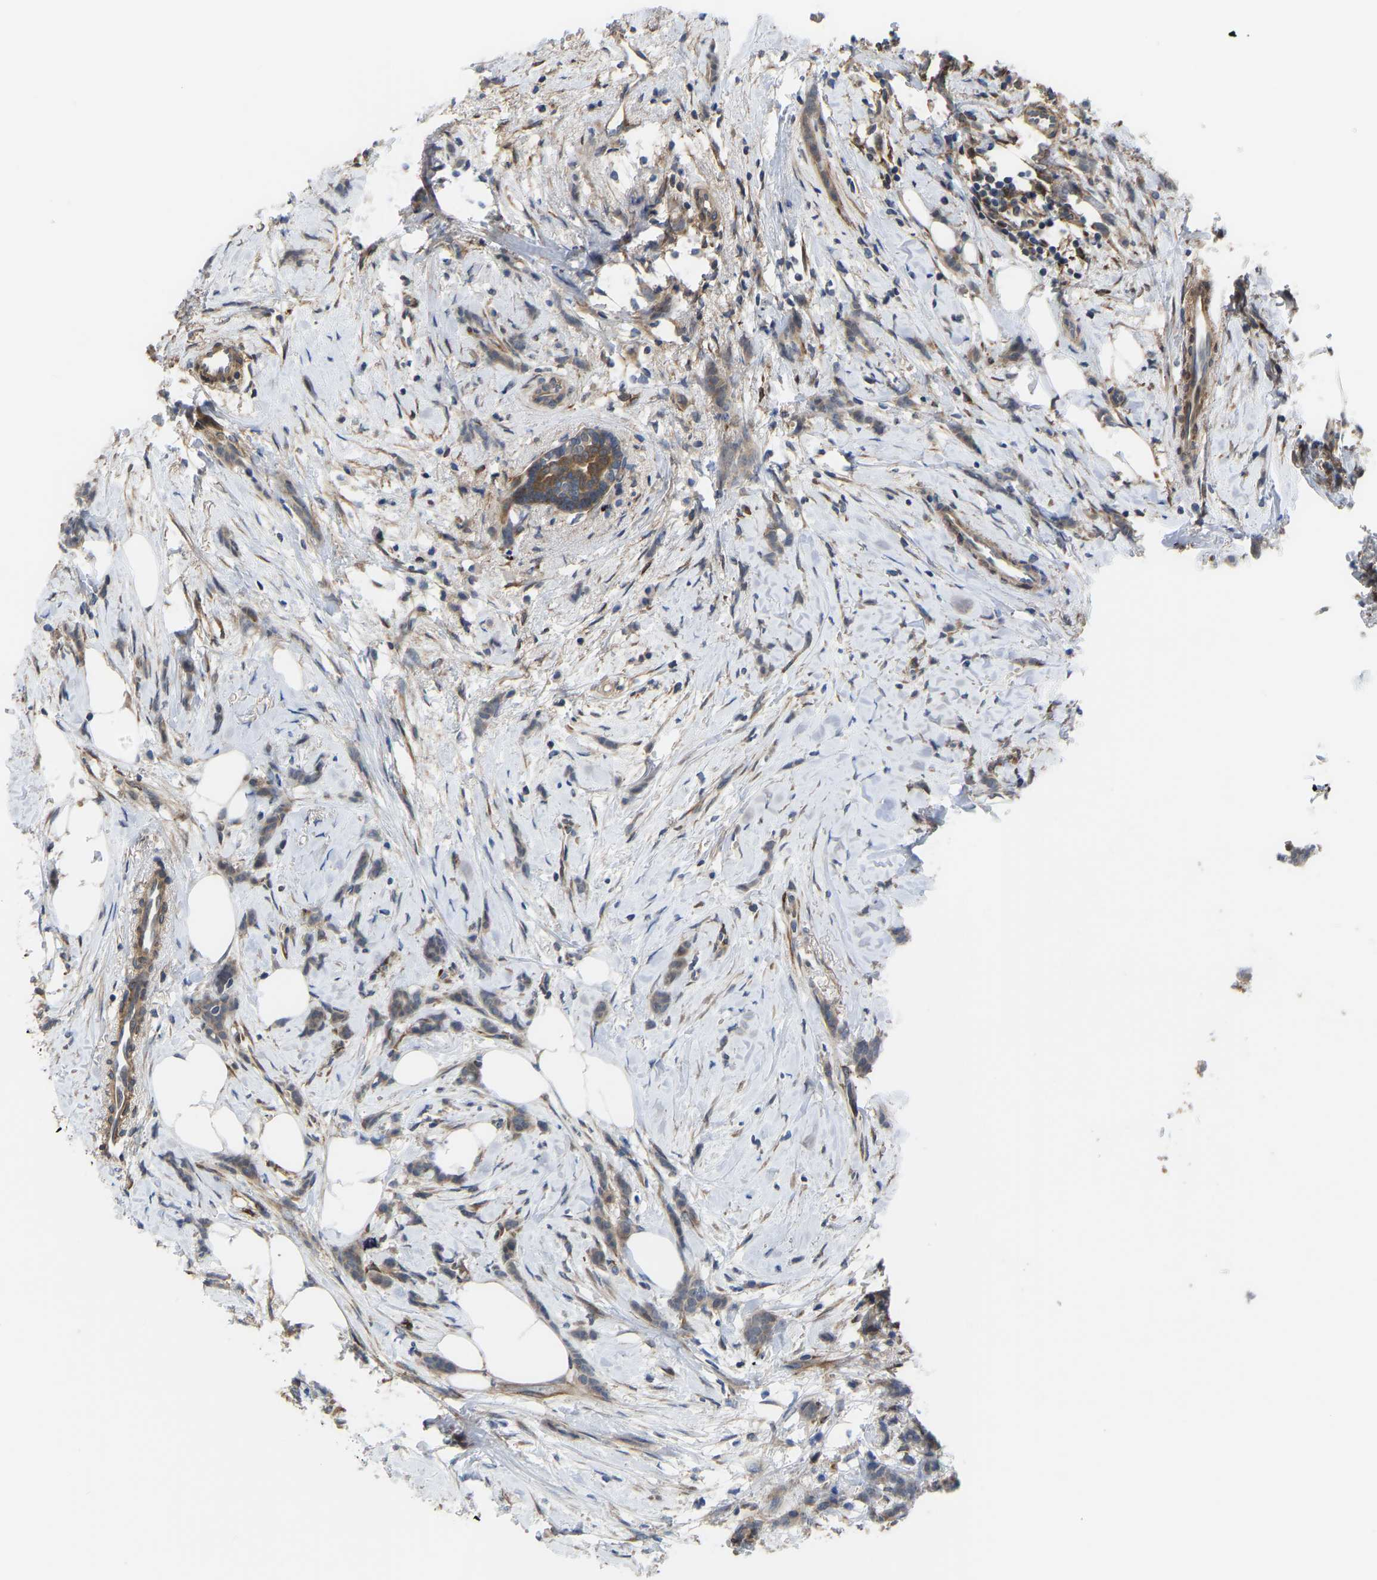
{"staining": {"intensity": "weak", "quantity": "25%-75%", "location": "cytoplasmic/membranous"}, "tissue": "breast cancer", "cell_type": "Tumor cells", "image_type": "cancer", "snomed": [{"axis": "morphology", "description": "Lobular carcinoma, in situ"}, {"axis": "morphology", "description": "Lobular carcinoma"}, {"axis": "topography", "description": "Breast"}], "caption": "Protein expression analysis of human breast cancer reveals weak cytoplasmic/membranous positivity in approximately 25%-75% of tumor cells.", "gene": "CYP7B1", "patient": {"sex": "female", "age": 41}}